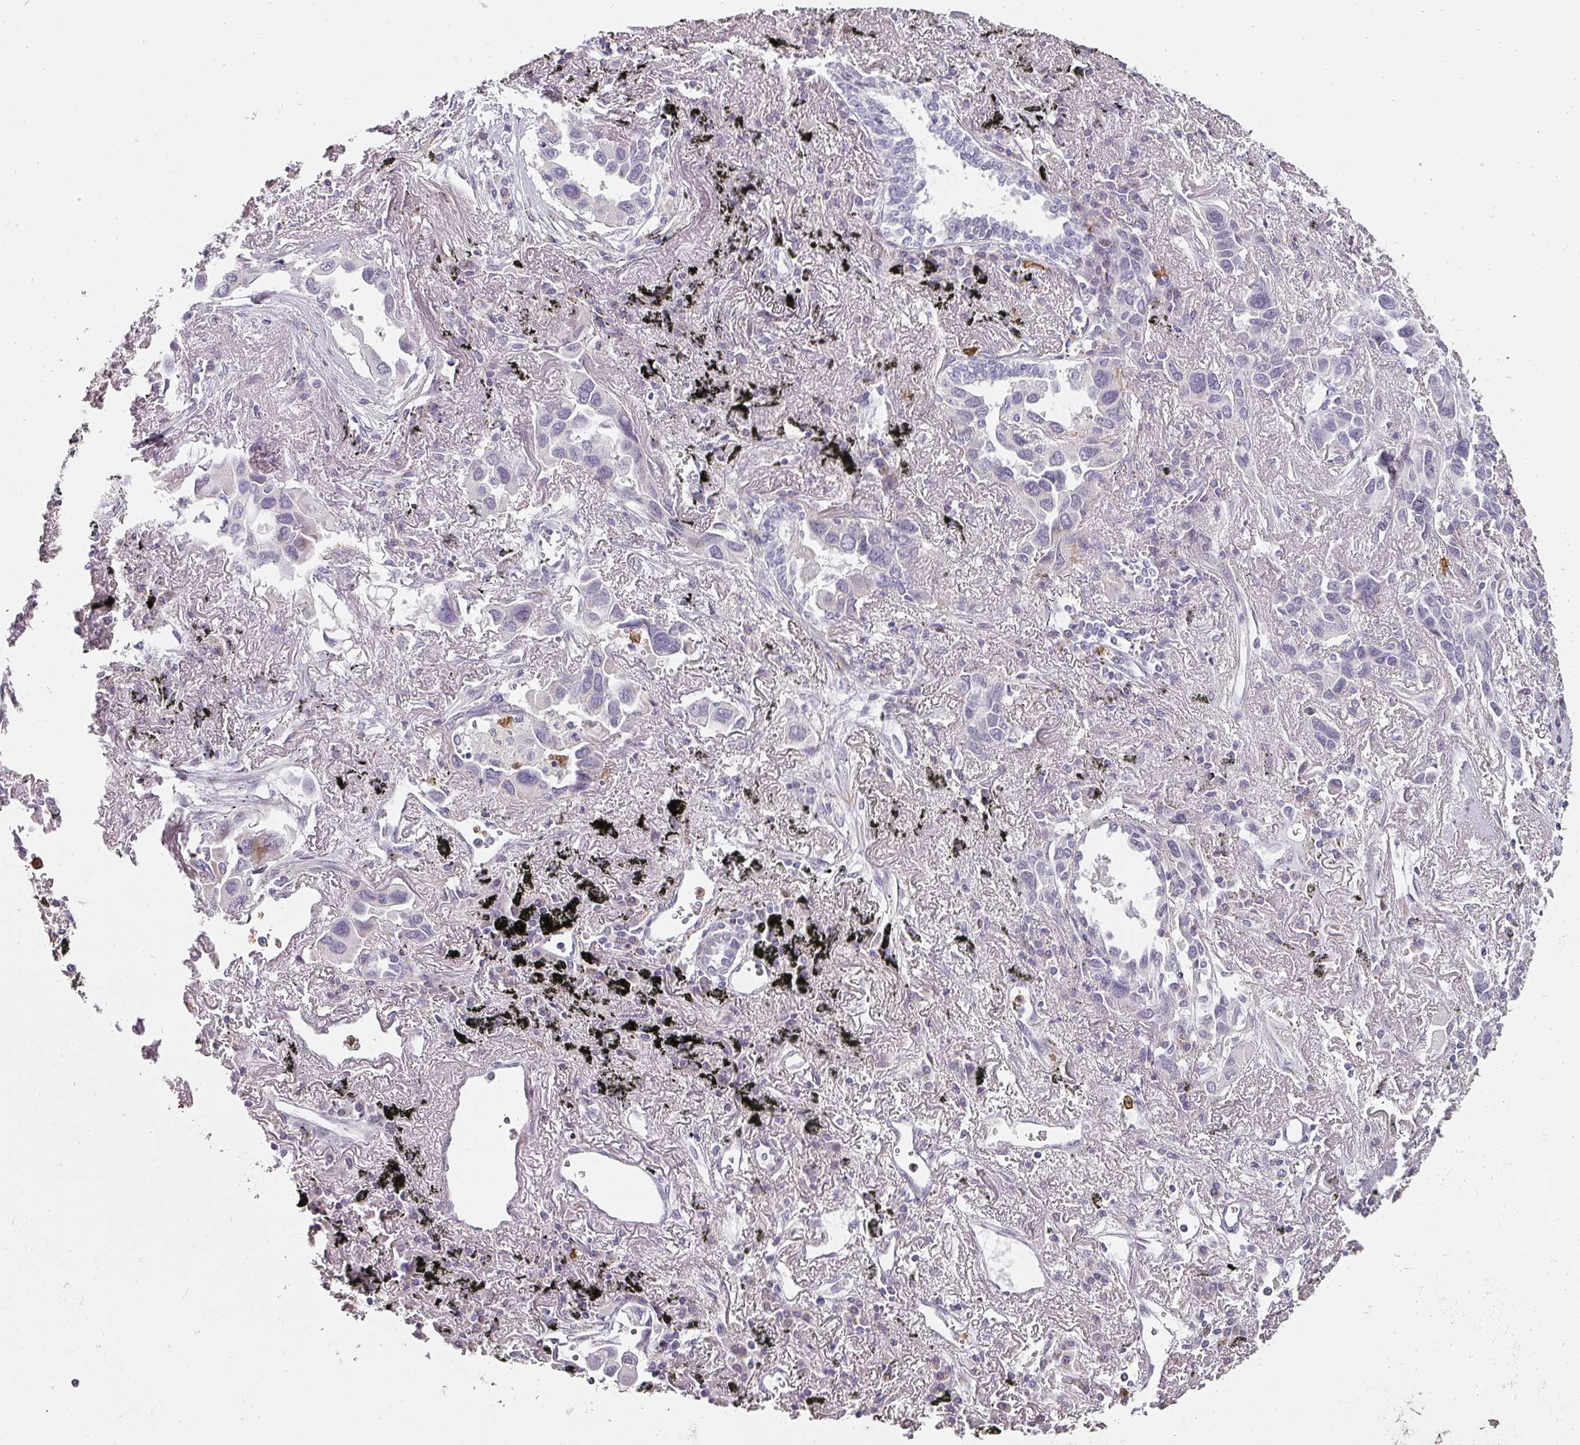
{"staining": {"intensity": "negative", "quantity": "none", "location": "none"}, "tissue": "lung cancer", "cell_type": "Tumor cells", "image_type": "cancer", "snomed": [{"axis": "morphology", "description": "Adenocarcinoma, NOS"}, {"axis": "topography", "description": "Lung"}], "caption": "Immunohistochemistry of human adenocarcinoma (lung) reveals no positivity in tumor cells. (DAB IHC with hematoxylin counter stain).", "gene": "BIK", "patient": {"sex": "female", "age": 76}}